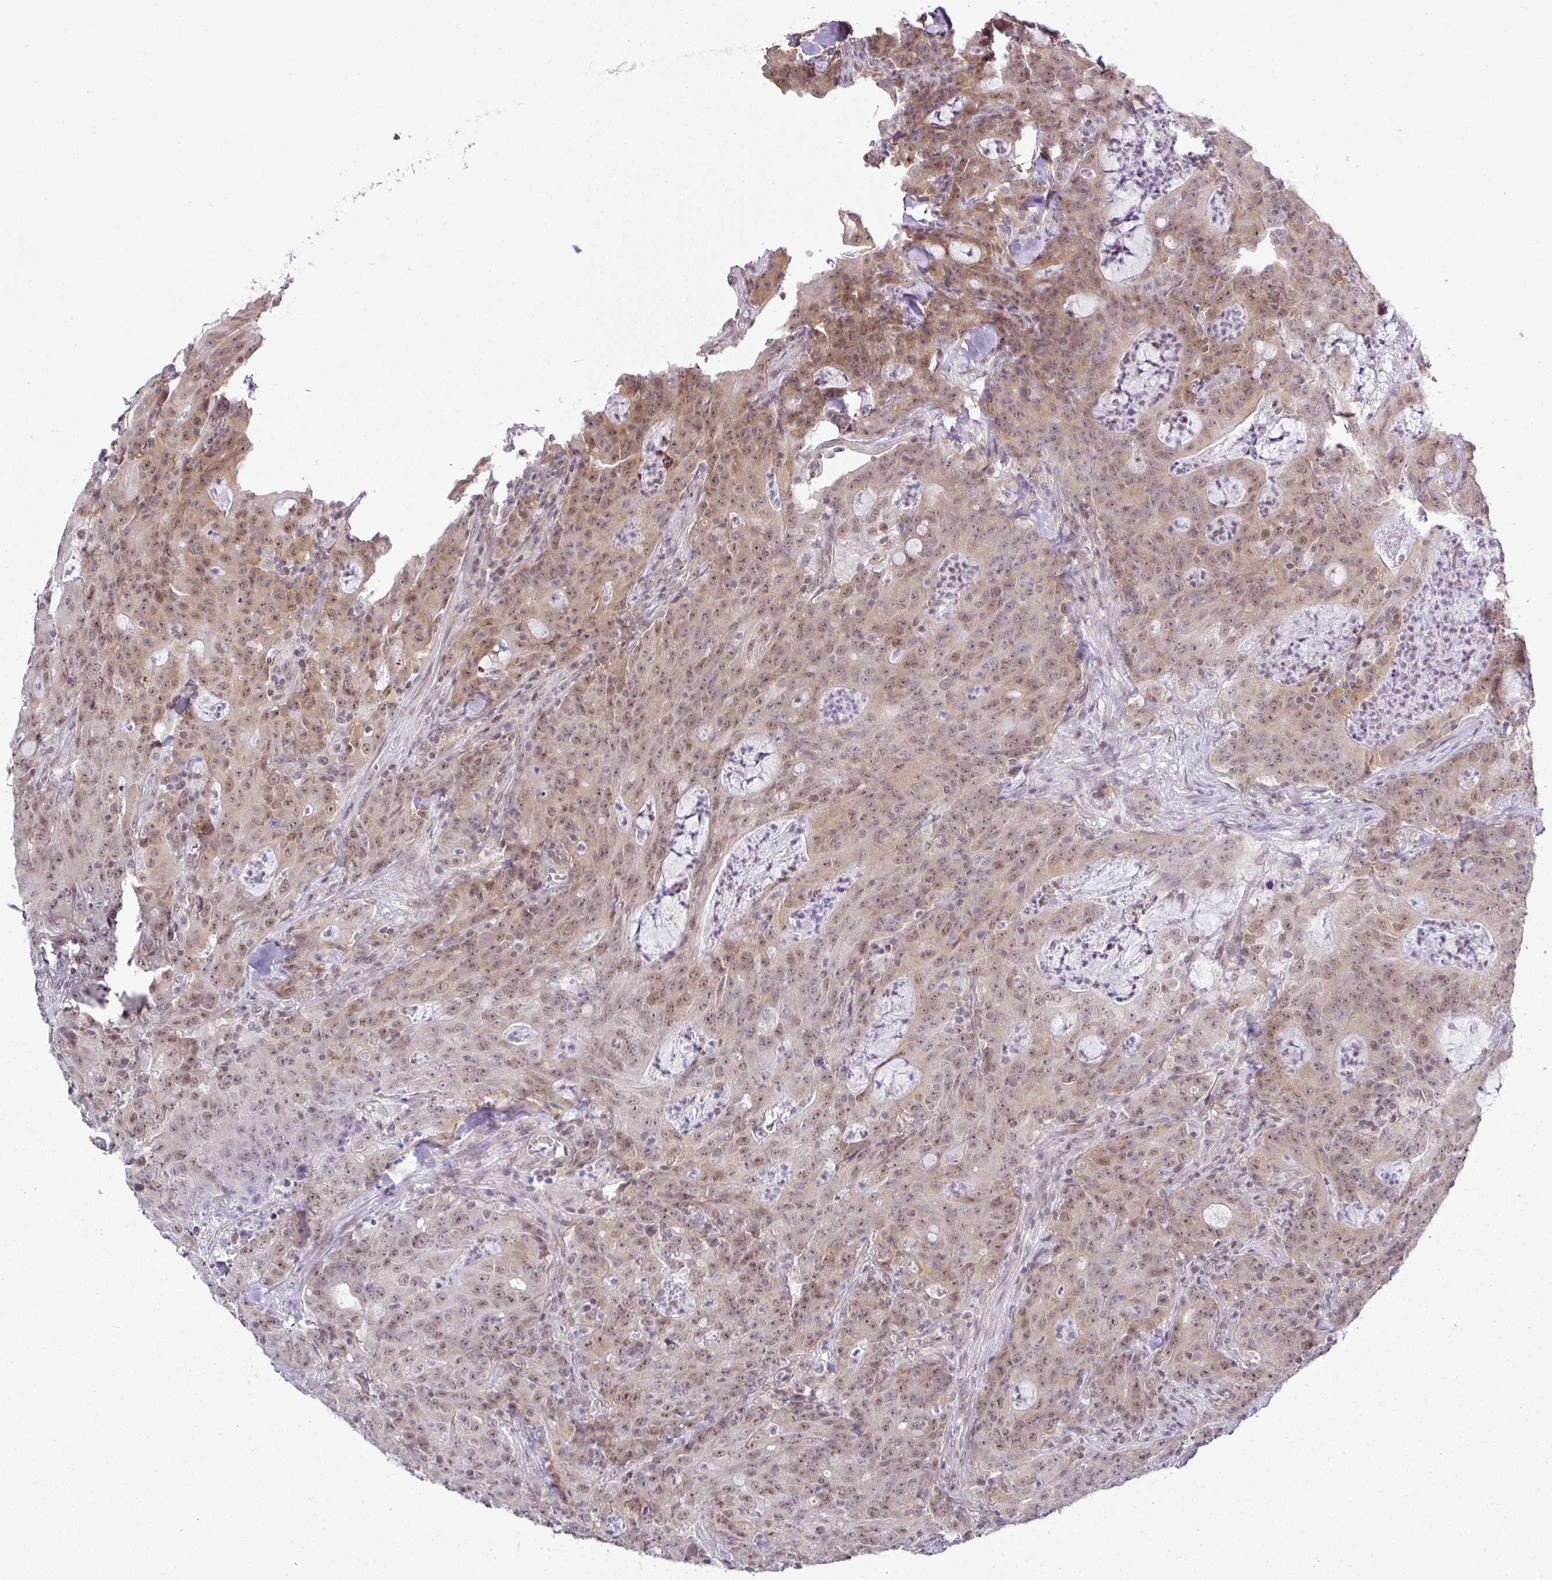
{"staining": {"intensity": "moderate", "quantity": ">75%", "location": "nuclear"}, "tissue": "colorectal cancer", "cell_type": "Tumor cells", "image_type": "cancer", "snomed": [{"axis": "morphology", "description": "Adenocarcinoma, NOS"}, {"axis": "topography", "description": "Colon"}], "caption": "High-magnification brightfield microscopy of colorectal cancer (adenocarcinoma) stained with DAB (brown) and counterstained with hematoxylin (blue). tumor cells exhibit moderate nuclear expression is identified in about>75% of cells.", "gene": "FAM32A", "patient": {"sex": "male", "age": 83}}